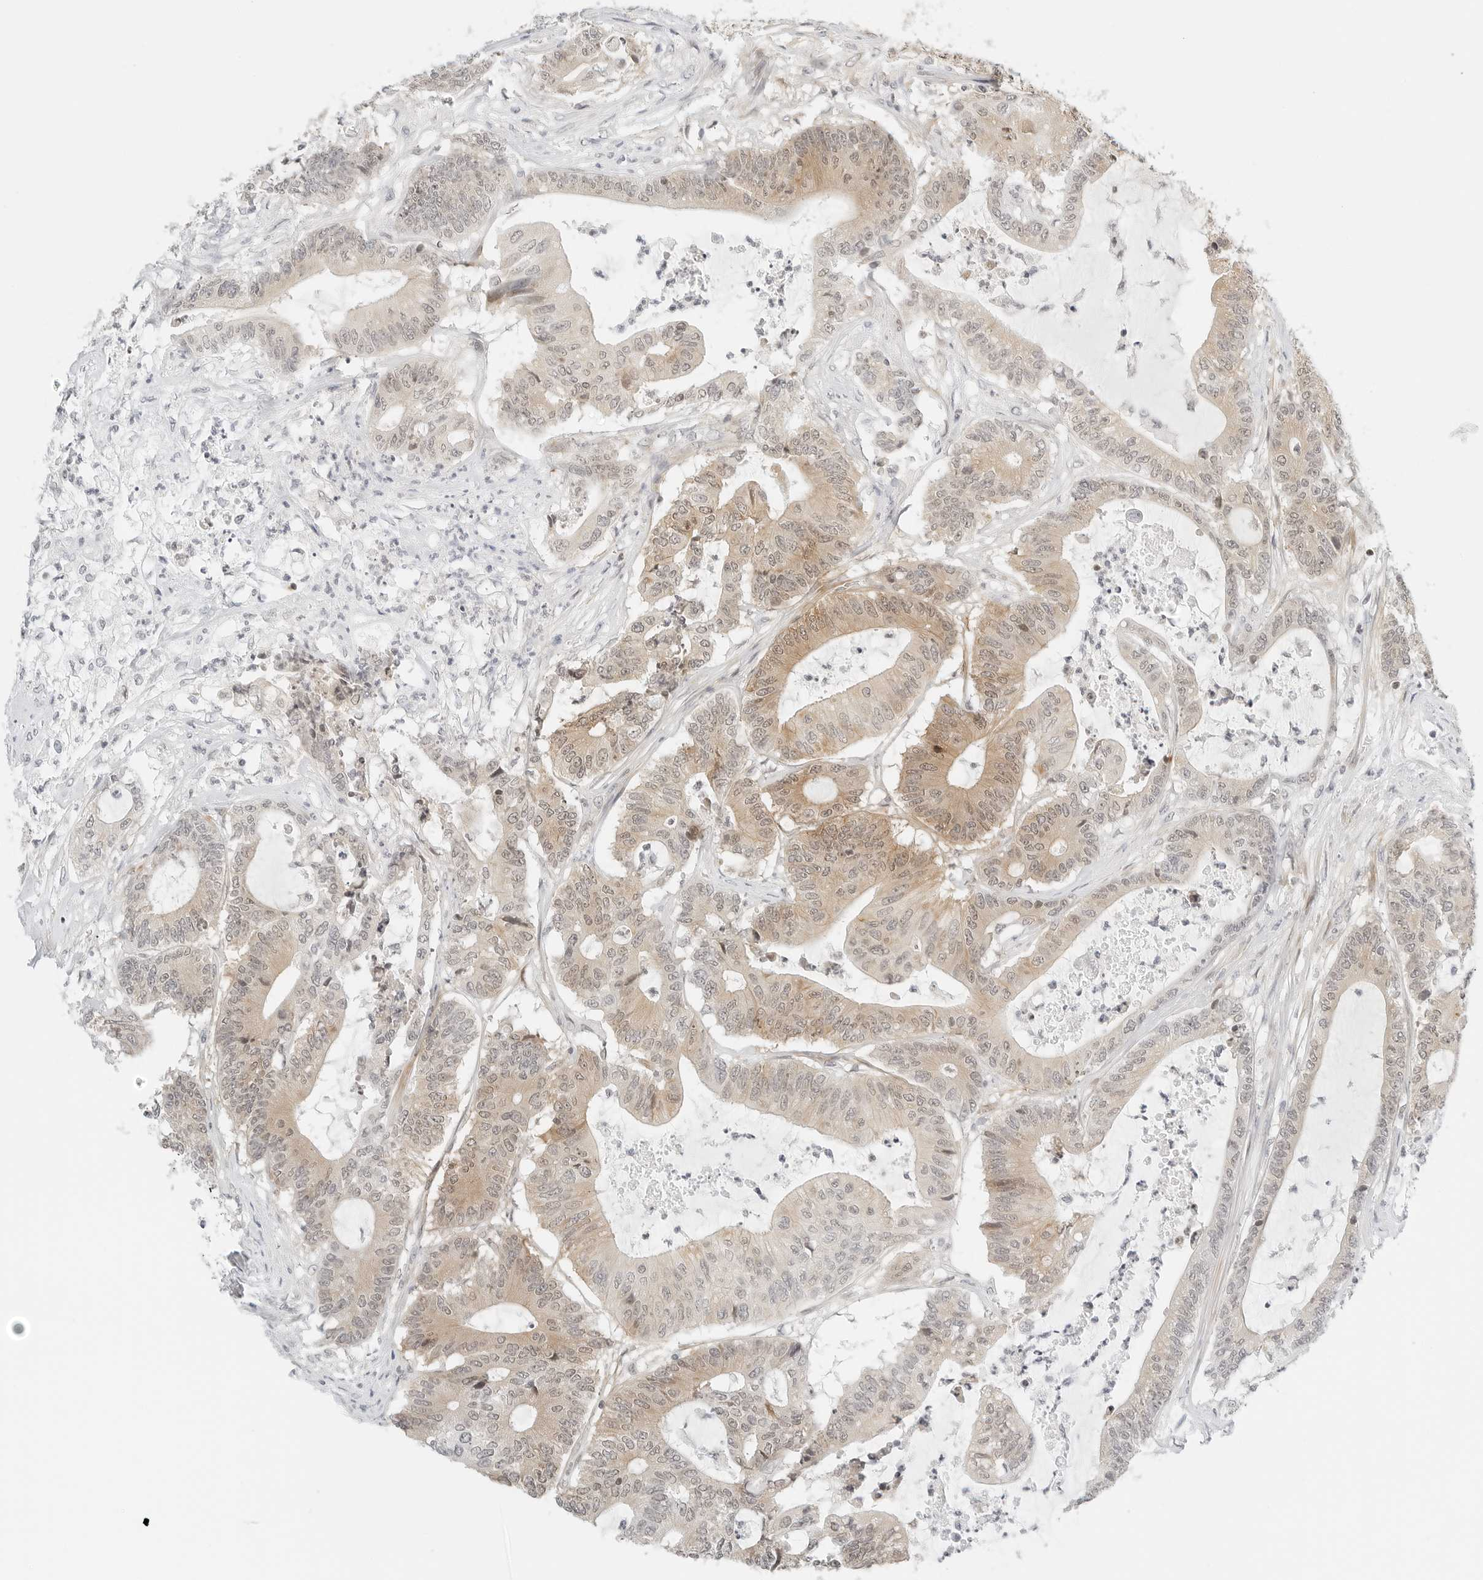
{"staining": {"intensity": "moderate", "quantity": ">75%", "location": "cytoplasmic/membranous,nuclear"}, "tissue": "colorectal cancer", "cell_type": "Tumor cells", "image_type": "cancer", "snomed": [{"axis": "morphology", "description": "Adenocarcinoma, NOS"}, {"axis": "topography", "description": "Colon"}], "caption": "An image showing moderate cytoplasmic/membranous and nuclear staining in approximately >75% of tumor cells in adenocarcinoma (colorectal), as visualized by brown immunohistochemical staining.", "gene": "NEO1", "patient": {"sex": "female", "age": 84}}